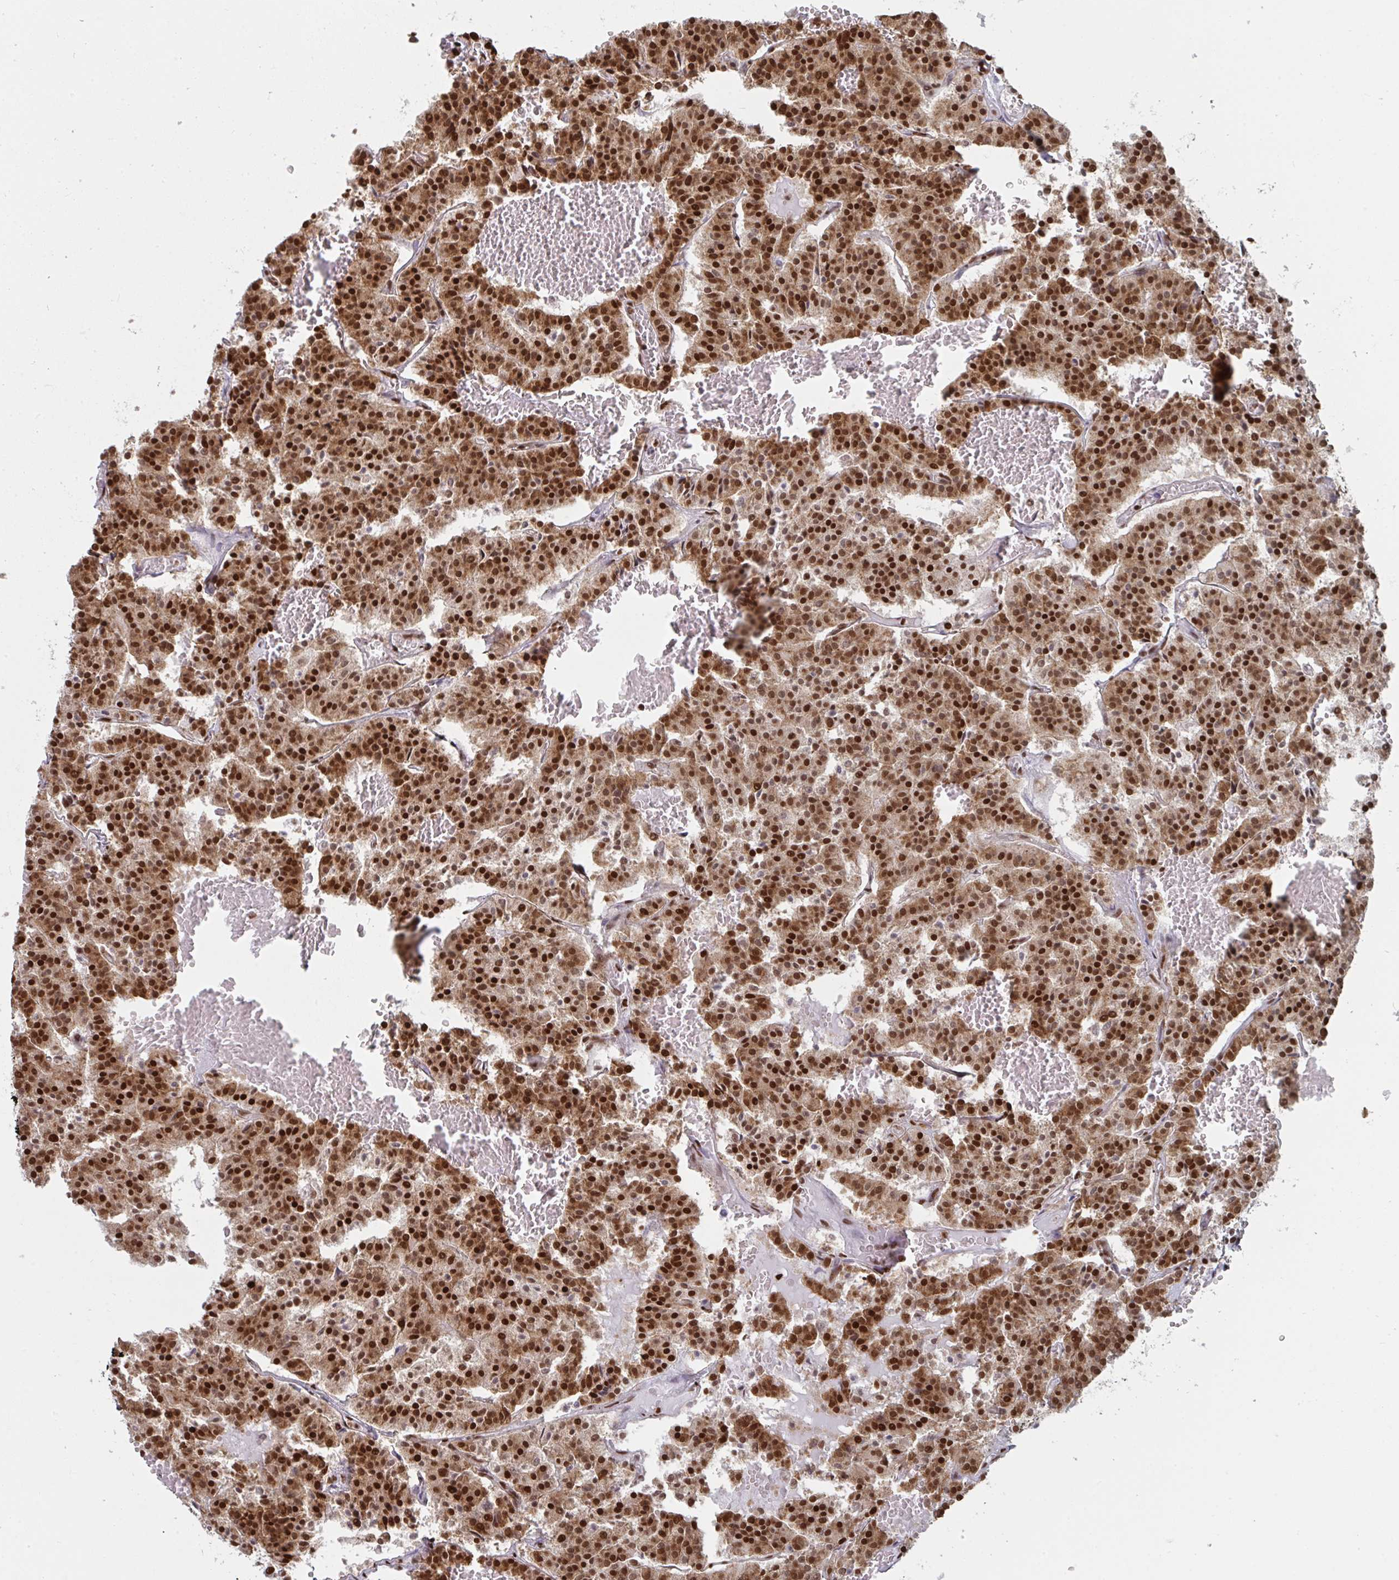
{"staining": {"intensity": "strong", "quantity": ">75%", "location": "cytoplasmic/membranous,nuclear"}, "tissue": "carcinoid", "cell_type": "Tumor cells", "image_type": "cancer", "snomed": [{"axis": "morphology", "description": "Carcinoid, malignant, NOS"}, {"axis": "topography", "description": "Lung"}], "caption": "This is a photomicrograph of immunohistochemistry (IHC) staining of carcinoid, which shows strong staining in the cytoplasmic/membranous and nuclear of tumor cells.", "gene": "GAR1", "patient": {"sex": "male", "age": 70}}